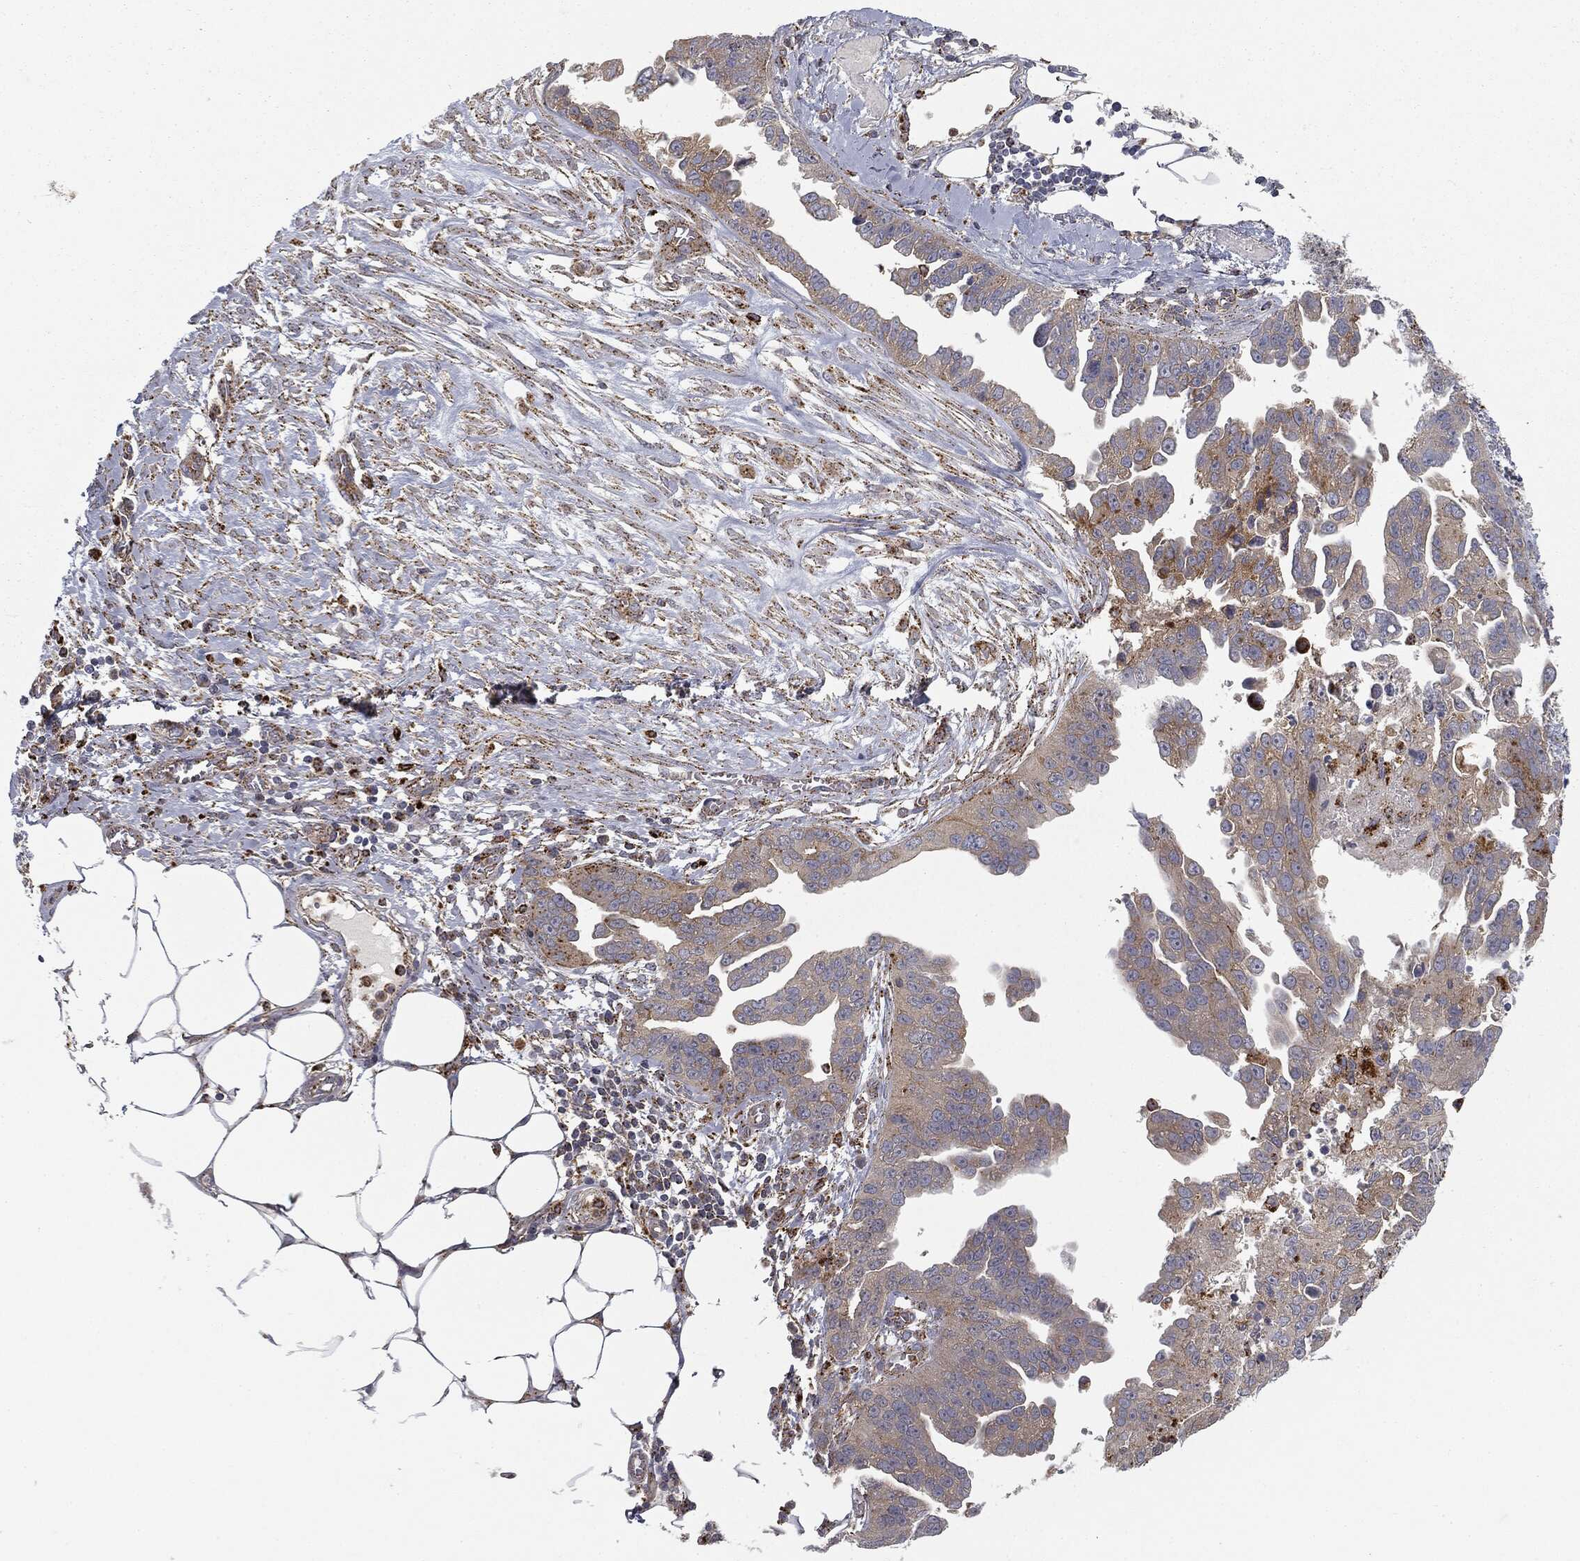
{"staining": {"intensity": "weak", "quantity": ">75%", "location": "cytoplasmic/membranous"}, "tissue": "ovarian cancer", "cell_type": "Tumor cells", "image_type": "cancer", "snomed": [{"axis": "morphology", "description": "Cystadenocarcinoma, serous, NOS"}, {"axis": "topography", "description": "Ovary"}], "caption": "A brown stain labels weak cytoplasmic/membranous staining of a protein in human ovarian cancer (serous cystadenocarcinoma) tumor cells.", "gene": "CTSA", "patient": {"sex": "female", "age": 75}}